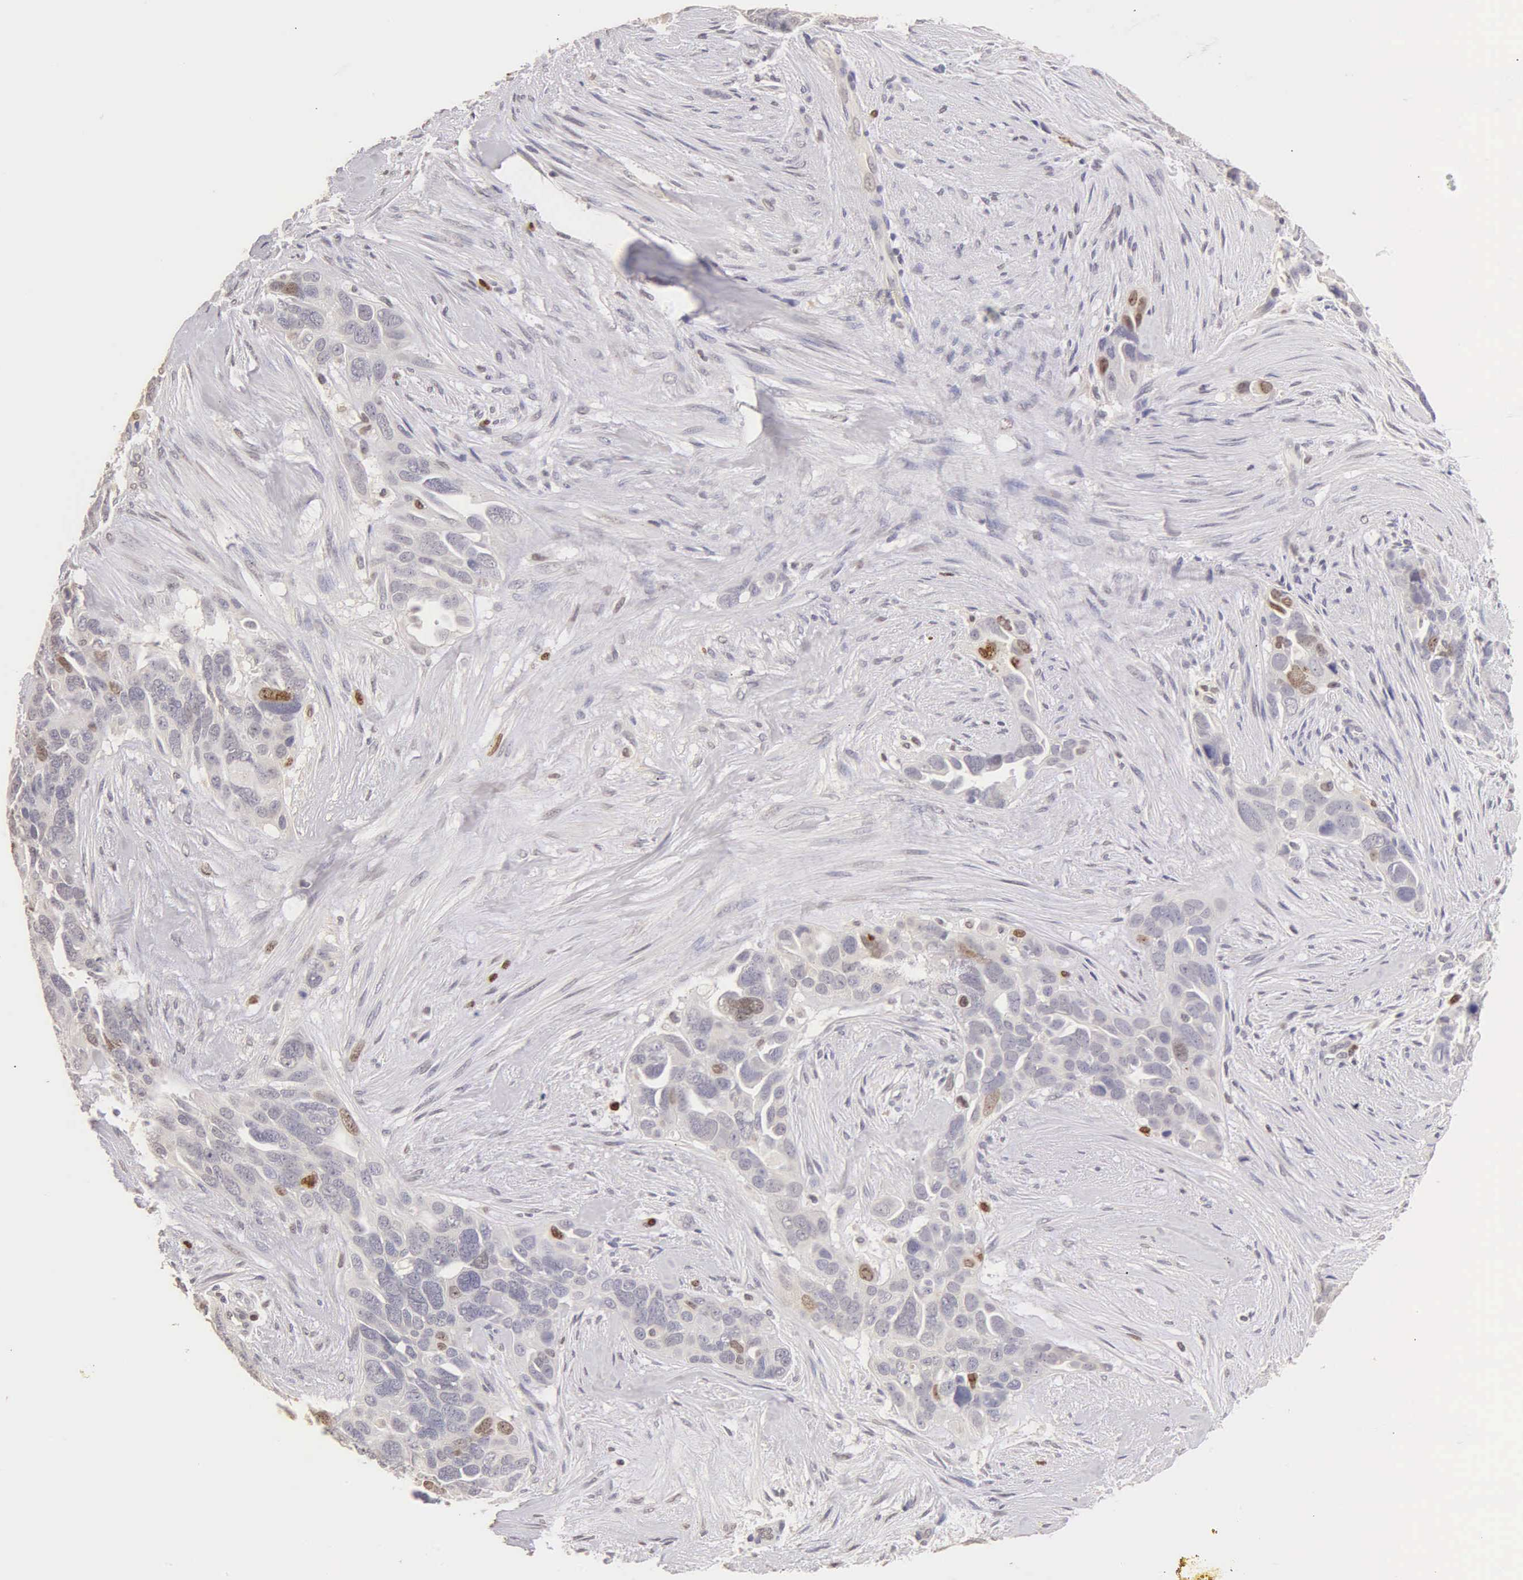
{"staining": {"intensity": "moderate", "quantity": "<25%", "location": "nuclear"}, "tissue": "ovarian cancer", "cell_type": "Tumor cells", "image_type": "cancer", "snomed": [{"axis": "morphology", "description": "Cystadenocarcinoma, serous, NOS"}, {"axis": "topography", "description": "Ovary"}], "caption": "Protein staining of ovarian serous cystadenocarcinoma tissue reveals moderate nuclear staining in approximately <25% of tumor cells. (DAB = brown stain, brightfield microscopy at high magnification).", "gene": "MKI67", "patient": {"sex": "female", "age": 63}}